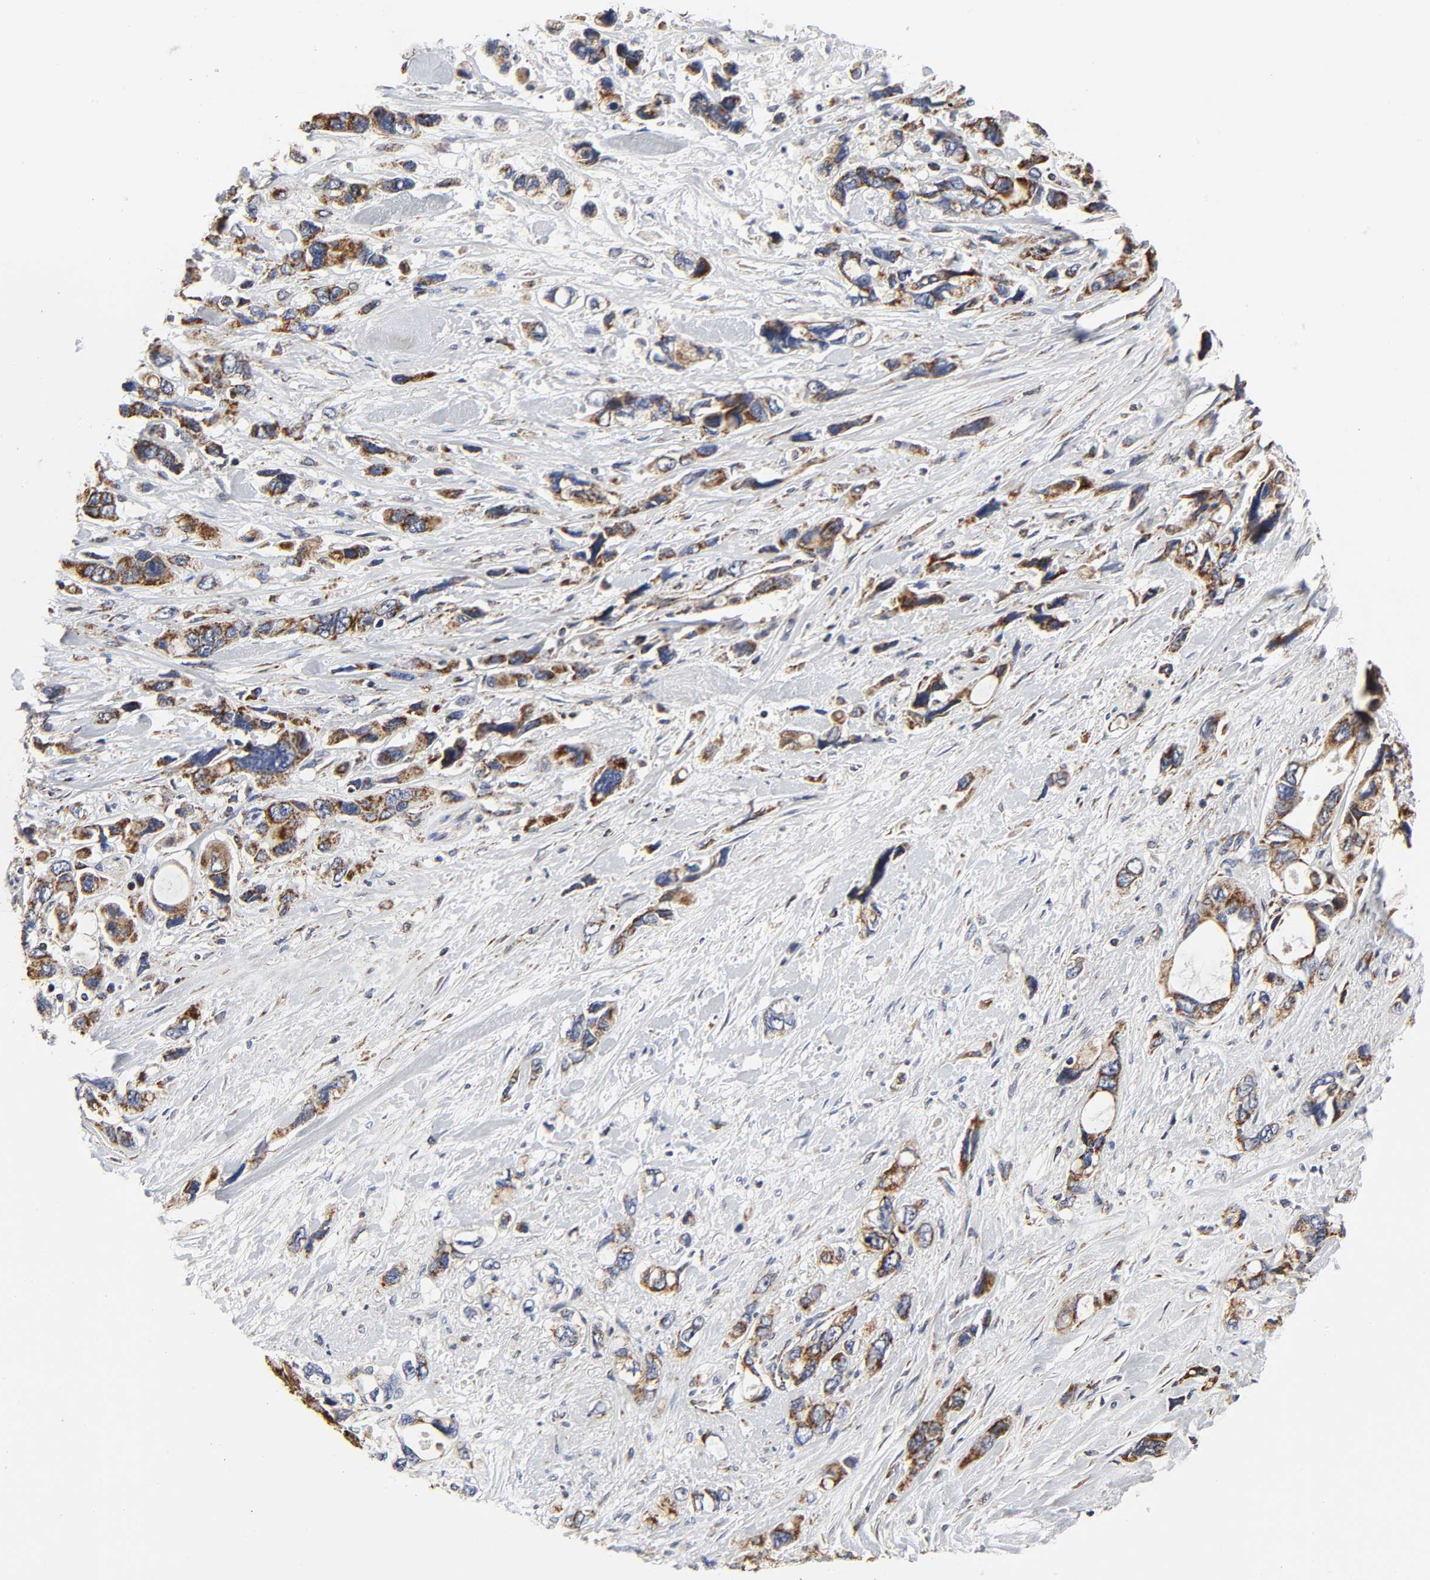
{"staining": {"intensity": "strong", "quantity": ">75%", "location": "cytoplasmic/membranous"}, "tissue": "pancreatic cancer", "cell_type": "Tumor cells", "image_type": "cancer", "snomed": [{"axis": "morphology", "description": "Adenocarcinoma, NOS"}, {"axis": "topography", "description": "Pancreas"}], "caption": "Approximately >75% of tumor cells in pancreatic adenocarcinoma show strong cytoplasmic/membranous protein staining as visualized by brown immunohistochemical staining.", "gene": "COX6B1", "patient": {"sex": "male", "age": 46}}